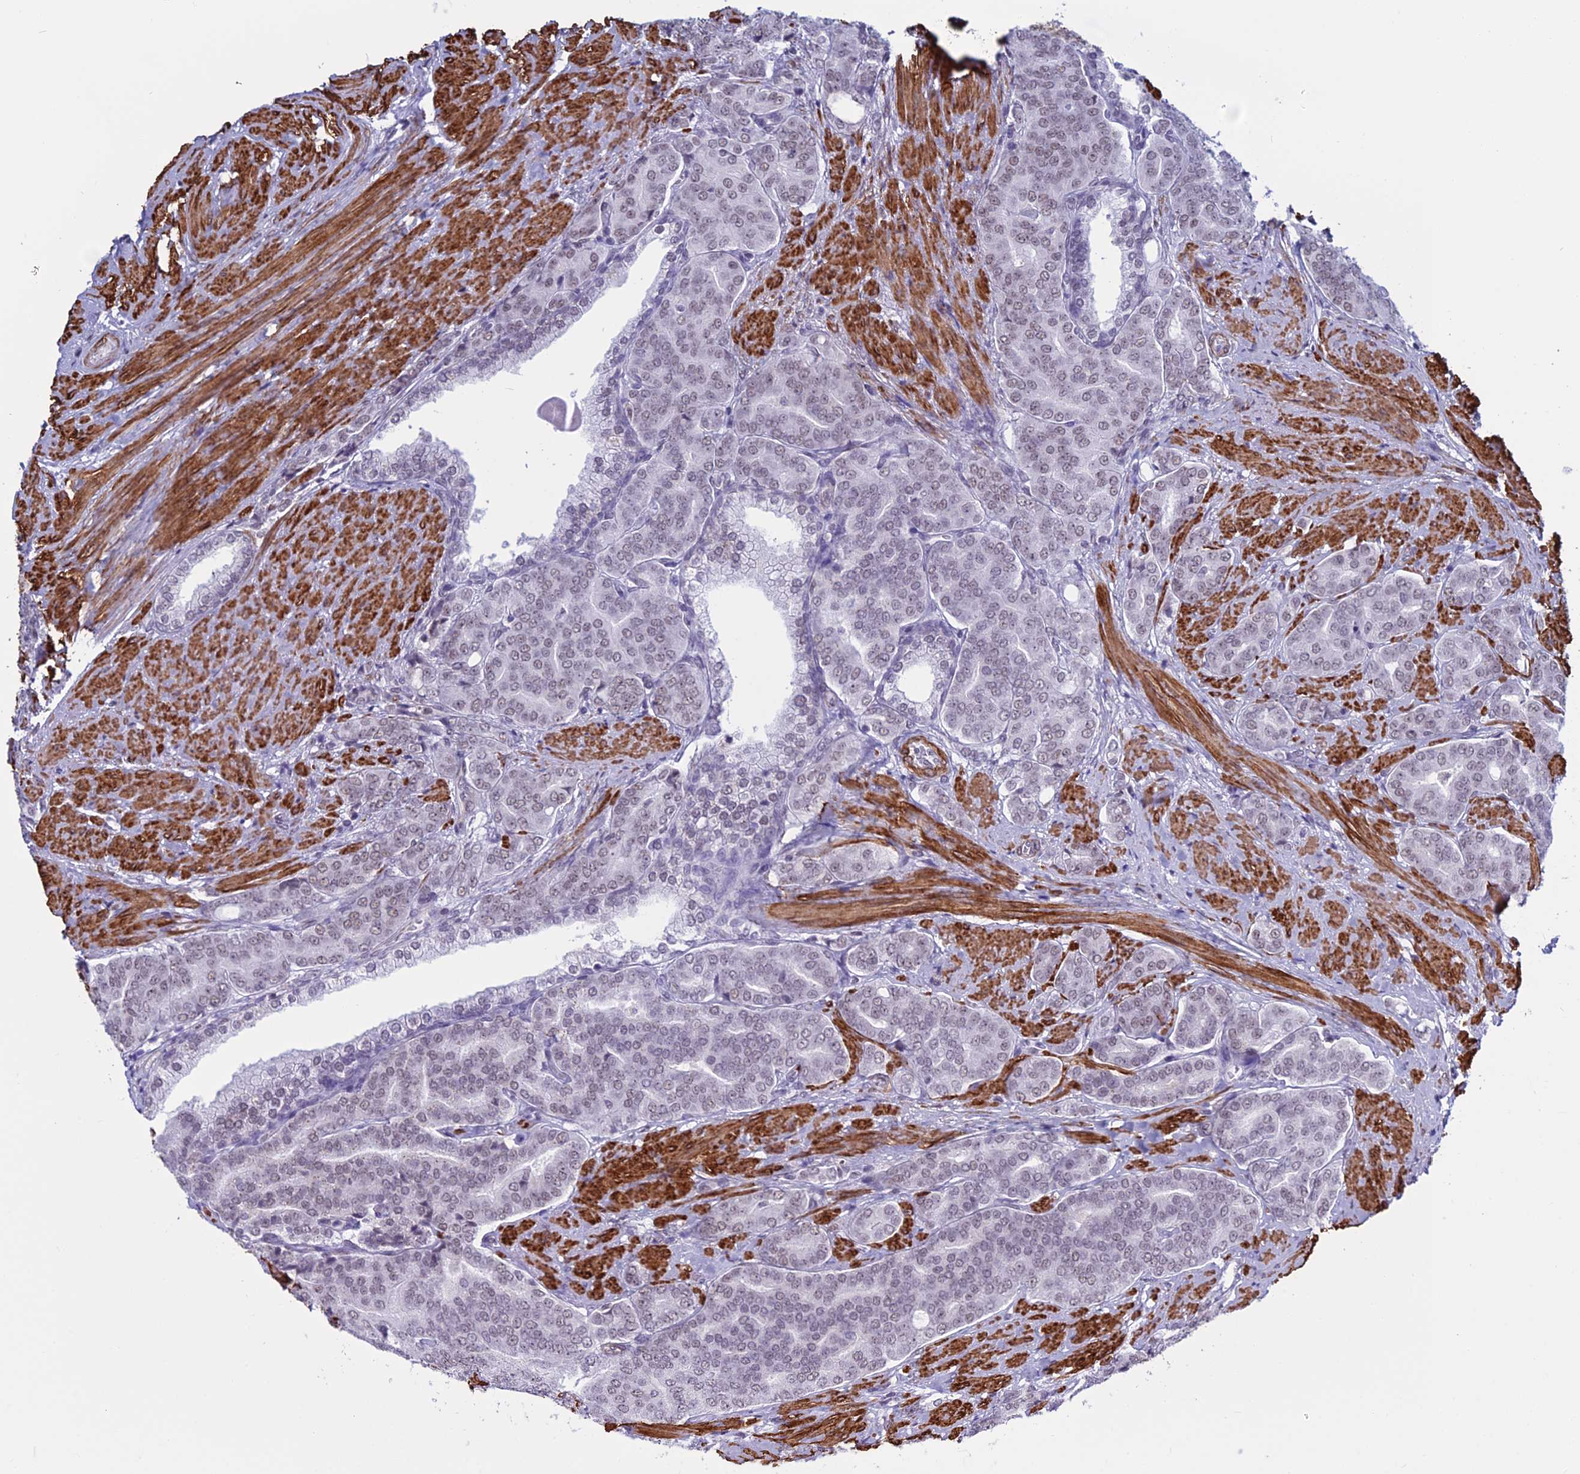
{"staining": {"intensity": "weak", "quantity": "25%-75%", "location": "nuclear"}, "tissue": "prostate cancer", "cell_type": "Tumor cells", "image_type": "cancer", "snomed": [{"axis": "morphology", "description": "Adenocarcinoma, High grade"}, {"axis": "topography", "description": "Prostate"}], "caption": "Brown immunohistochemical staining in human high-grade adenocarcinoma (prostate) displays weak nuclear expression in approximately 25%-75% of tumor cells.", "gene": "U2AF1", "patient": {"sex": "male", "age": 67}}